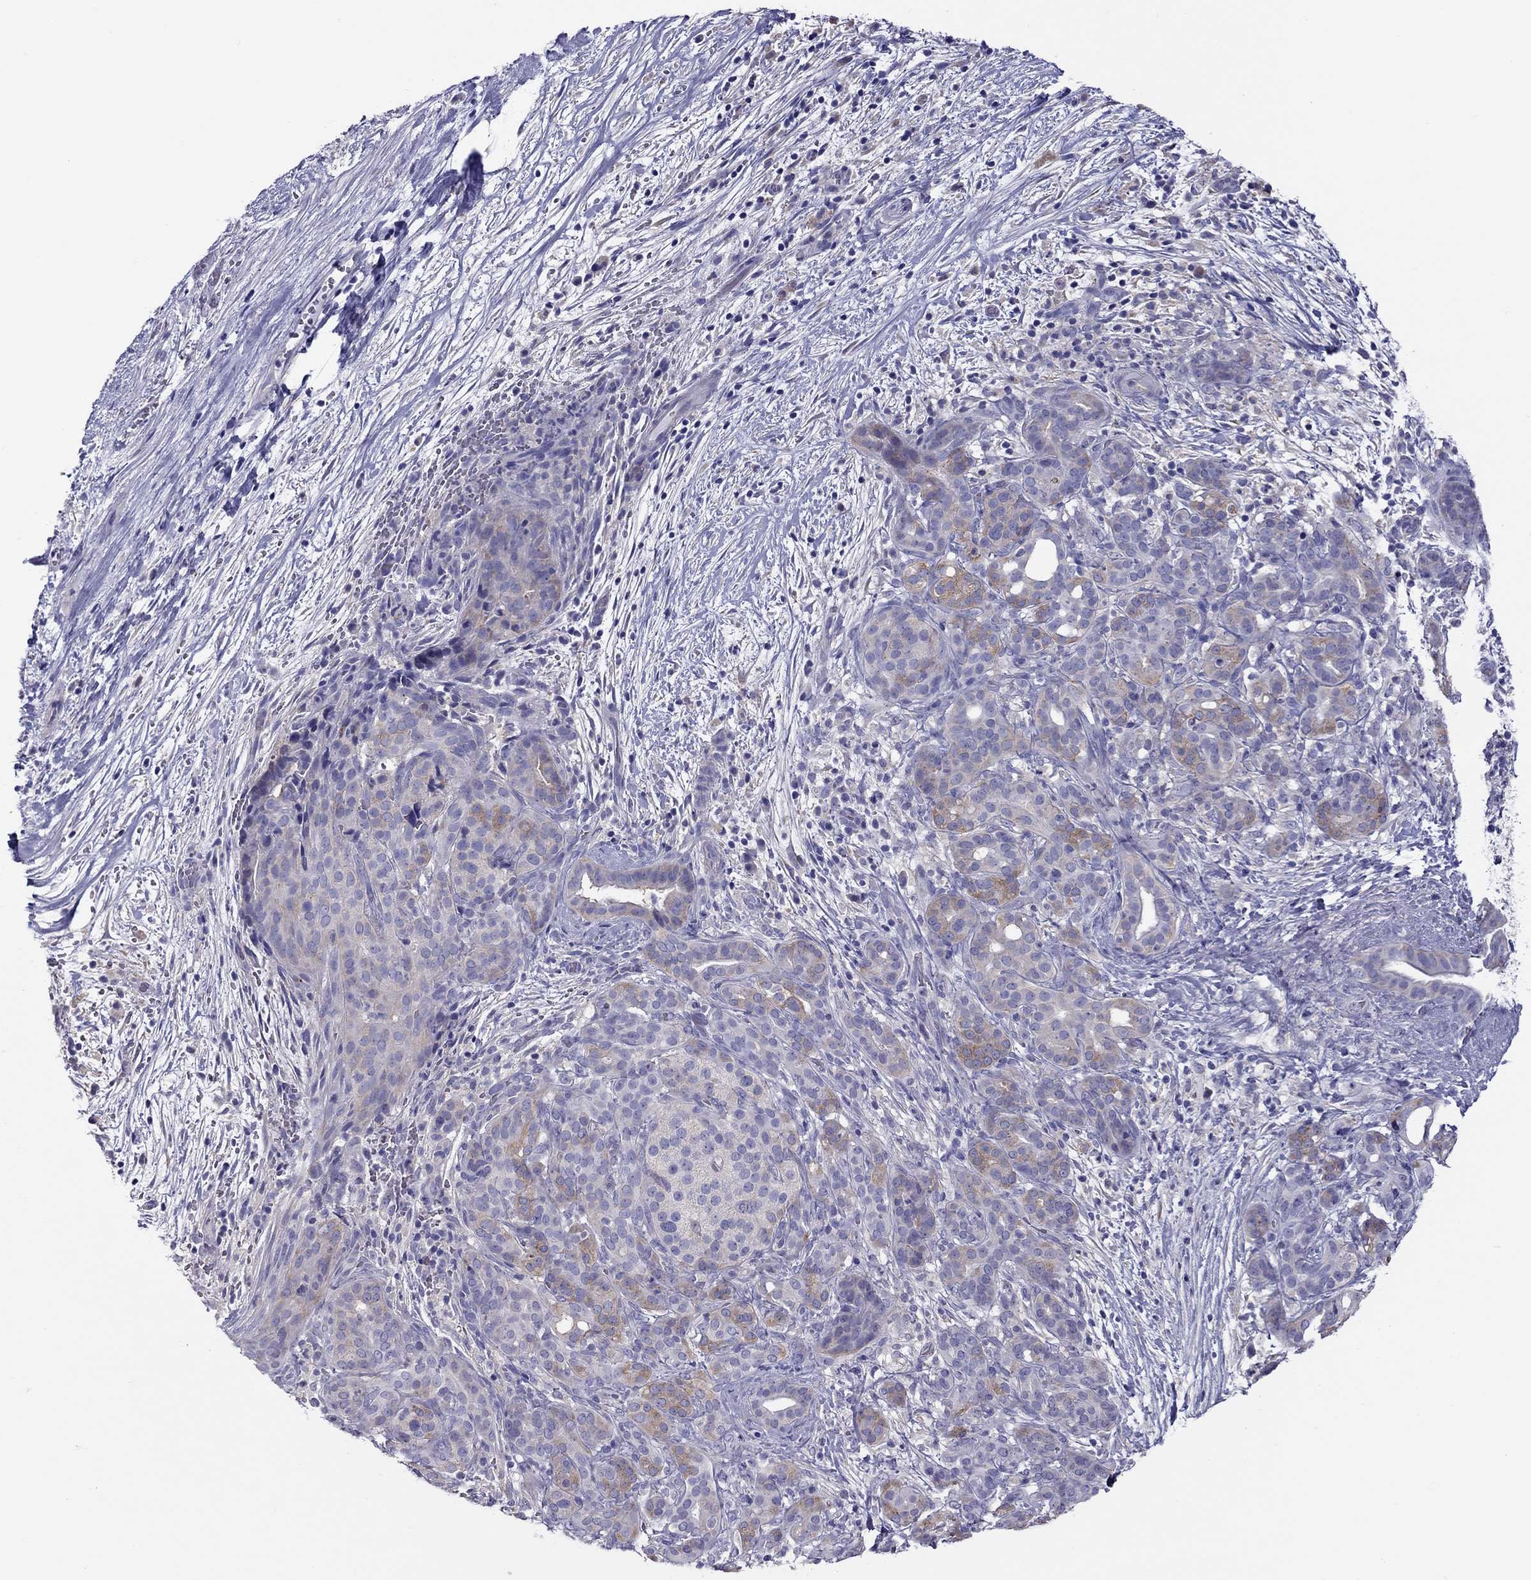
{"staining": {"intensity": "moderate", "quantity": "<25%", "location": "cytoplasmic/membranous"}, "tissue": "pancreatic cancer", "cell_type": "Tumor cells", "image_type": "cancer", "snomed": [{"axis": "morphology", "description": "Adenocarcinoma, NOS"}, {"axis": "topography", "description": "Pancreas"}], "caption": "The image displays a brown stain indicating the presence of a protein in the cytoplasmic/membranous of tumor cells in pancreatic cancer. (brown staining indicates protein expression, while blue staining denotes nuclei).", "gene": "ALOX15B", "patient": {"sex": "male", "age": 44}}